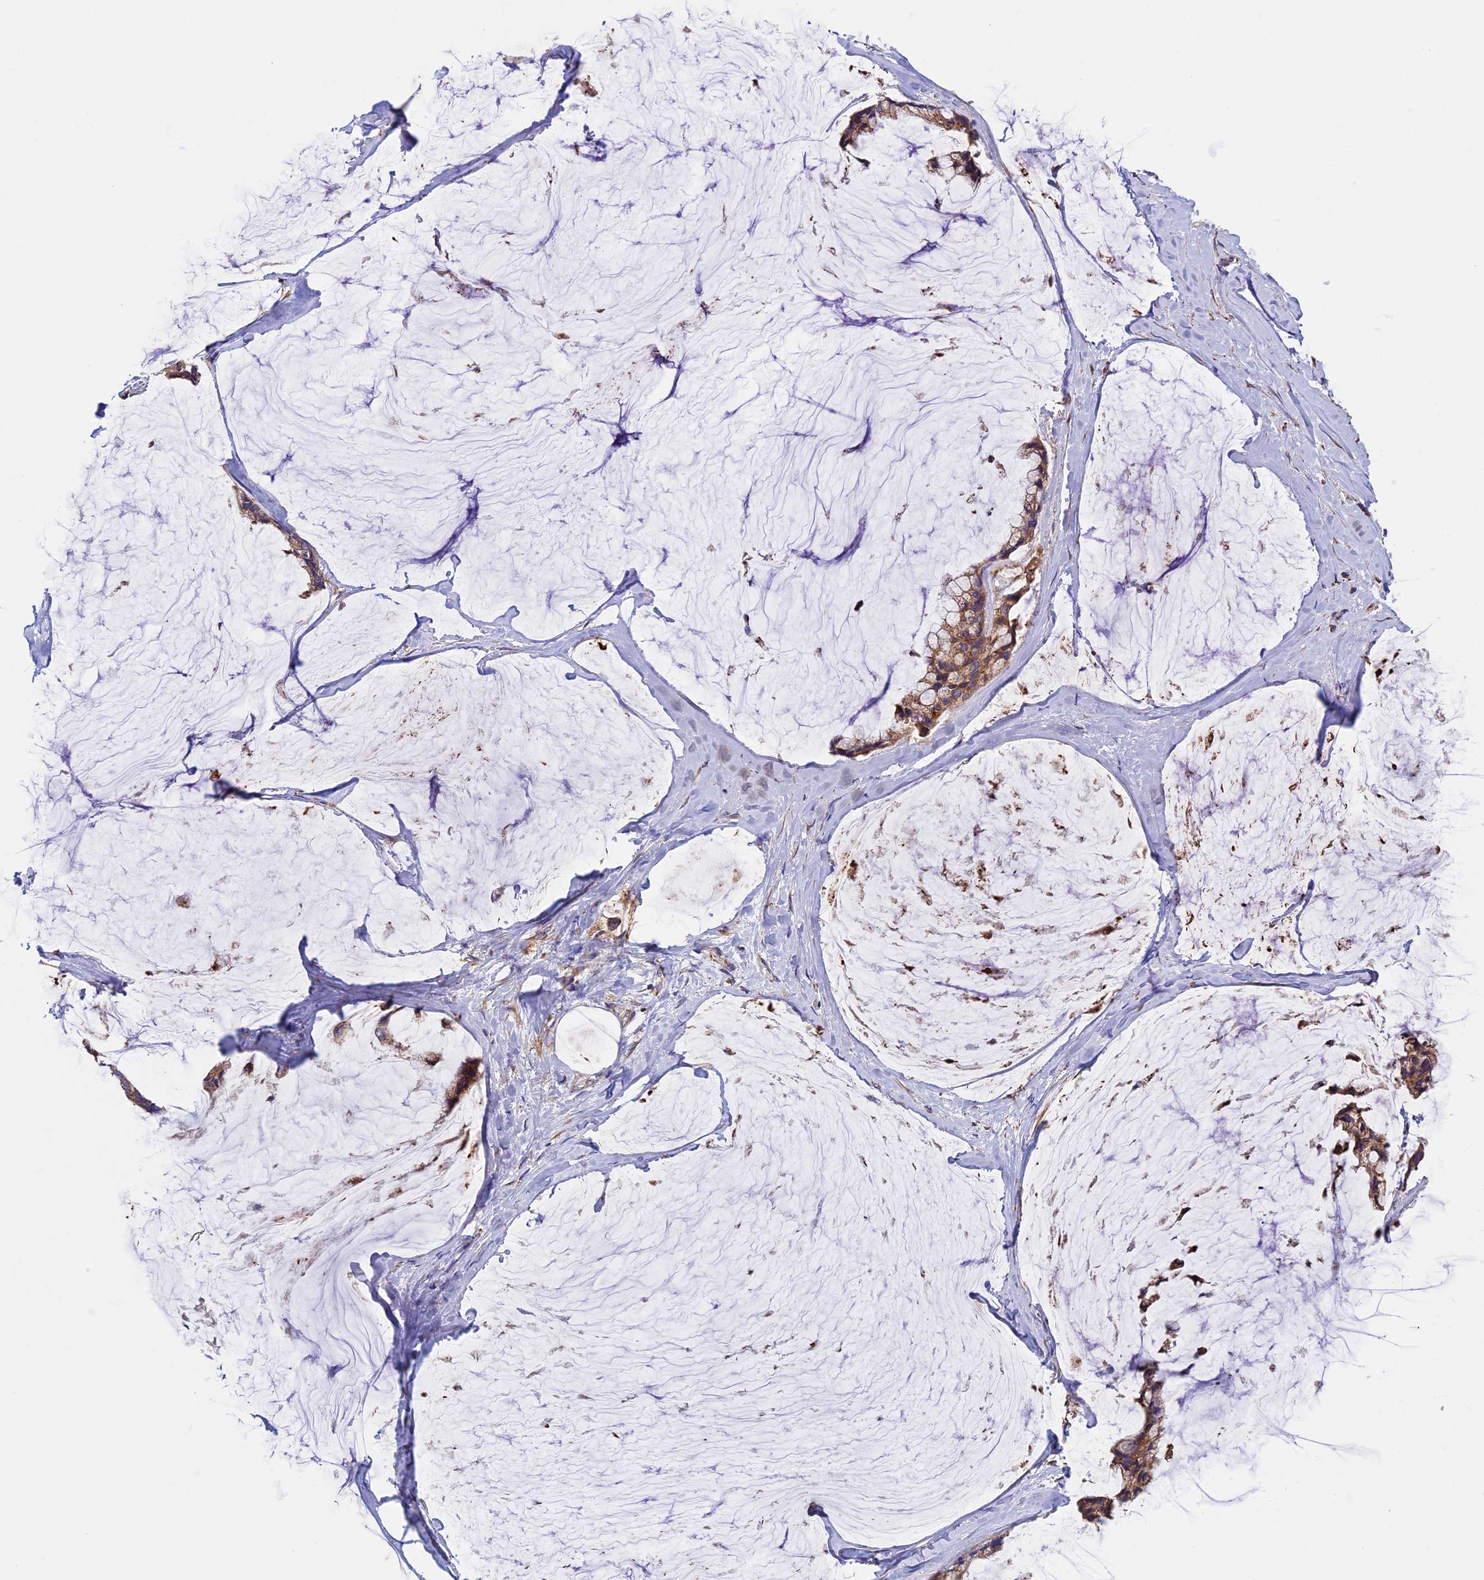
{"staining": {"intensity": "moderate", "quantity": ">75%", "location": "cytoplasmic/membranous"}, "tissue": "ovarian cancer", "cell_type": "Tumor cells", "image_type": "cancer", "snomed": [{"axis": "morphology", "description": "Cystadenocarcinoma, mucinous, NOS"}, {"axis": "topography", "description": "Ovary"}], "caption": "IHC histopathology image of neoplastic tissue: ovarian cancer stained using IHC displays medium levels of moderate protein expression localized specifically in the cytoplasmic/membranous of tumor cells, appearing as a cytoplasmic/membranous brown color.", "gene": "BTBD3", "patient": {"sex": "female", "age": 39}}